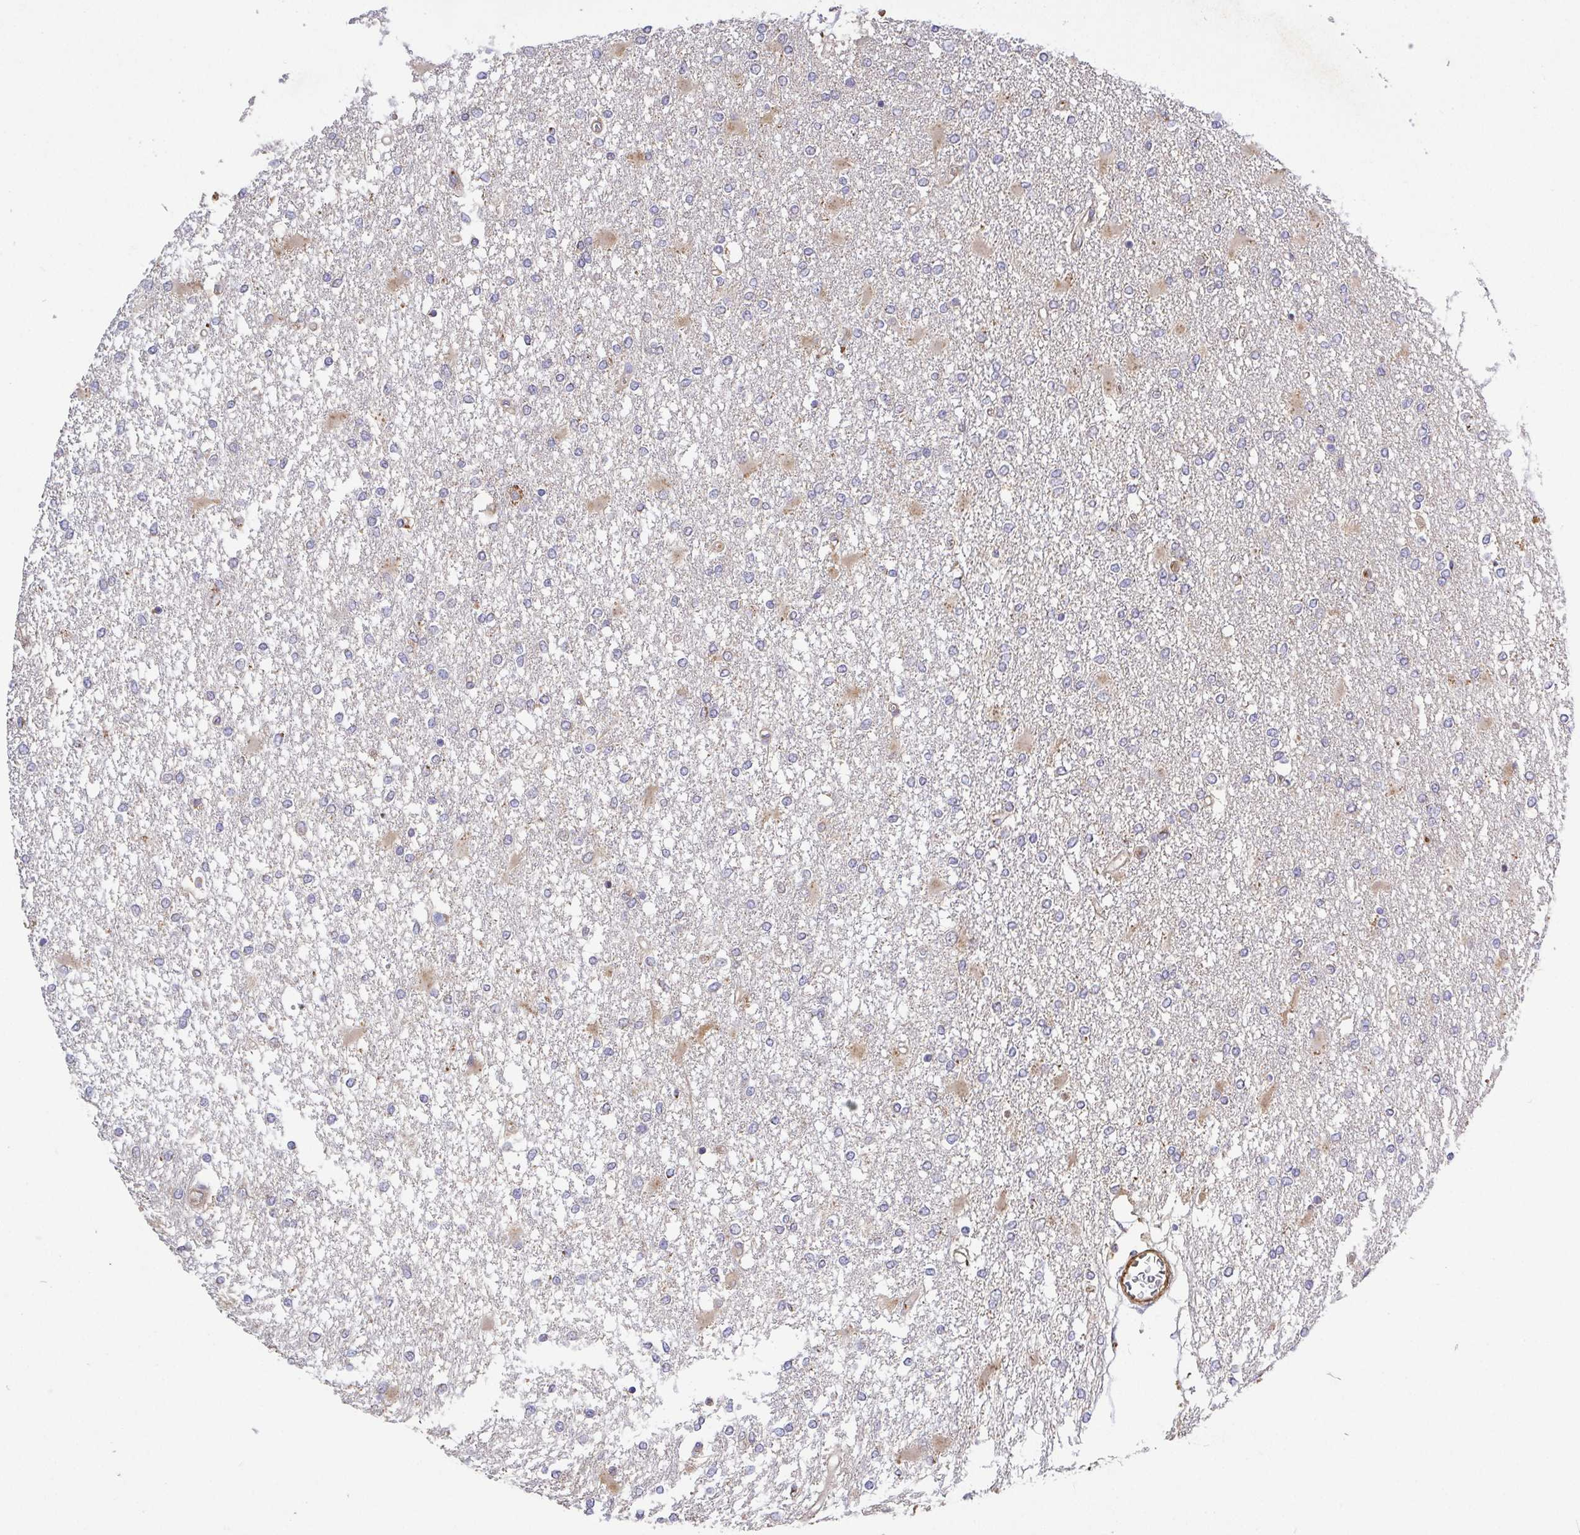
{"staining": {"intensity": "negative", "quantity": "none", "location": "none"}, "tissue": "glioma", "cell_type": "Tumor cells", "image_type": "cancer", "snomed": [{"axis": "morphology", "description": "Glioma, malignant, High grade"}, {"axis": "topography", "description": "Cerebral cortex"}], "caption": "Human malignant glioma (high-grade) stained for a protein using immunohistochemistry reveals no staining in tumor cells.", "gene": "TM9SF4", "patient": {"sex": "male", "age": 79}}